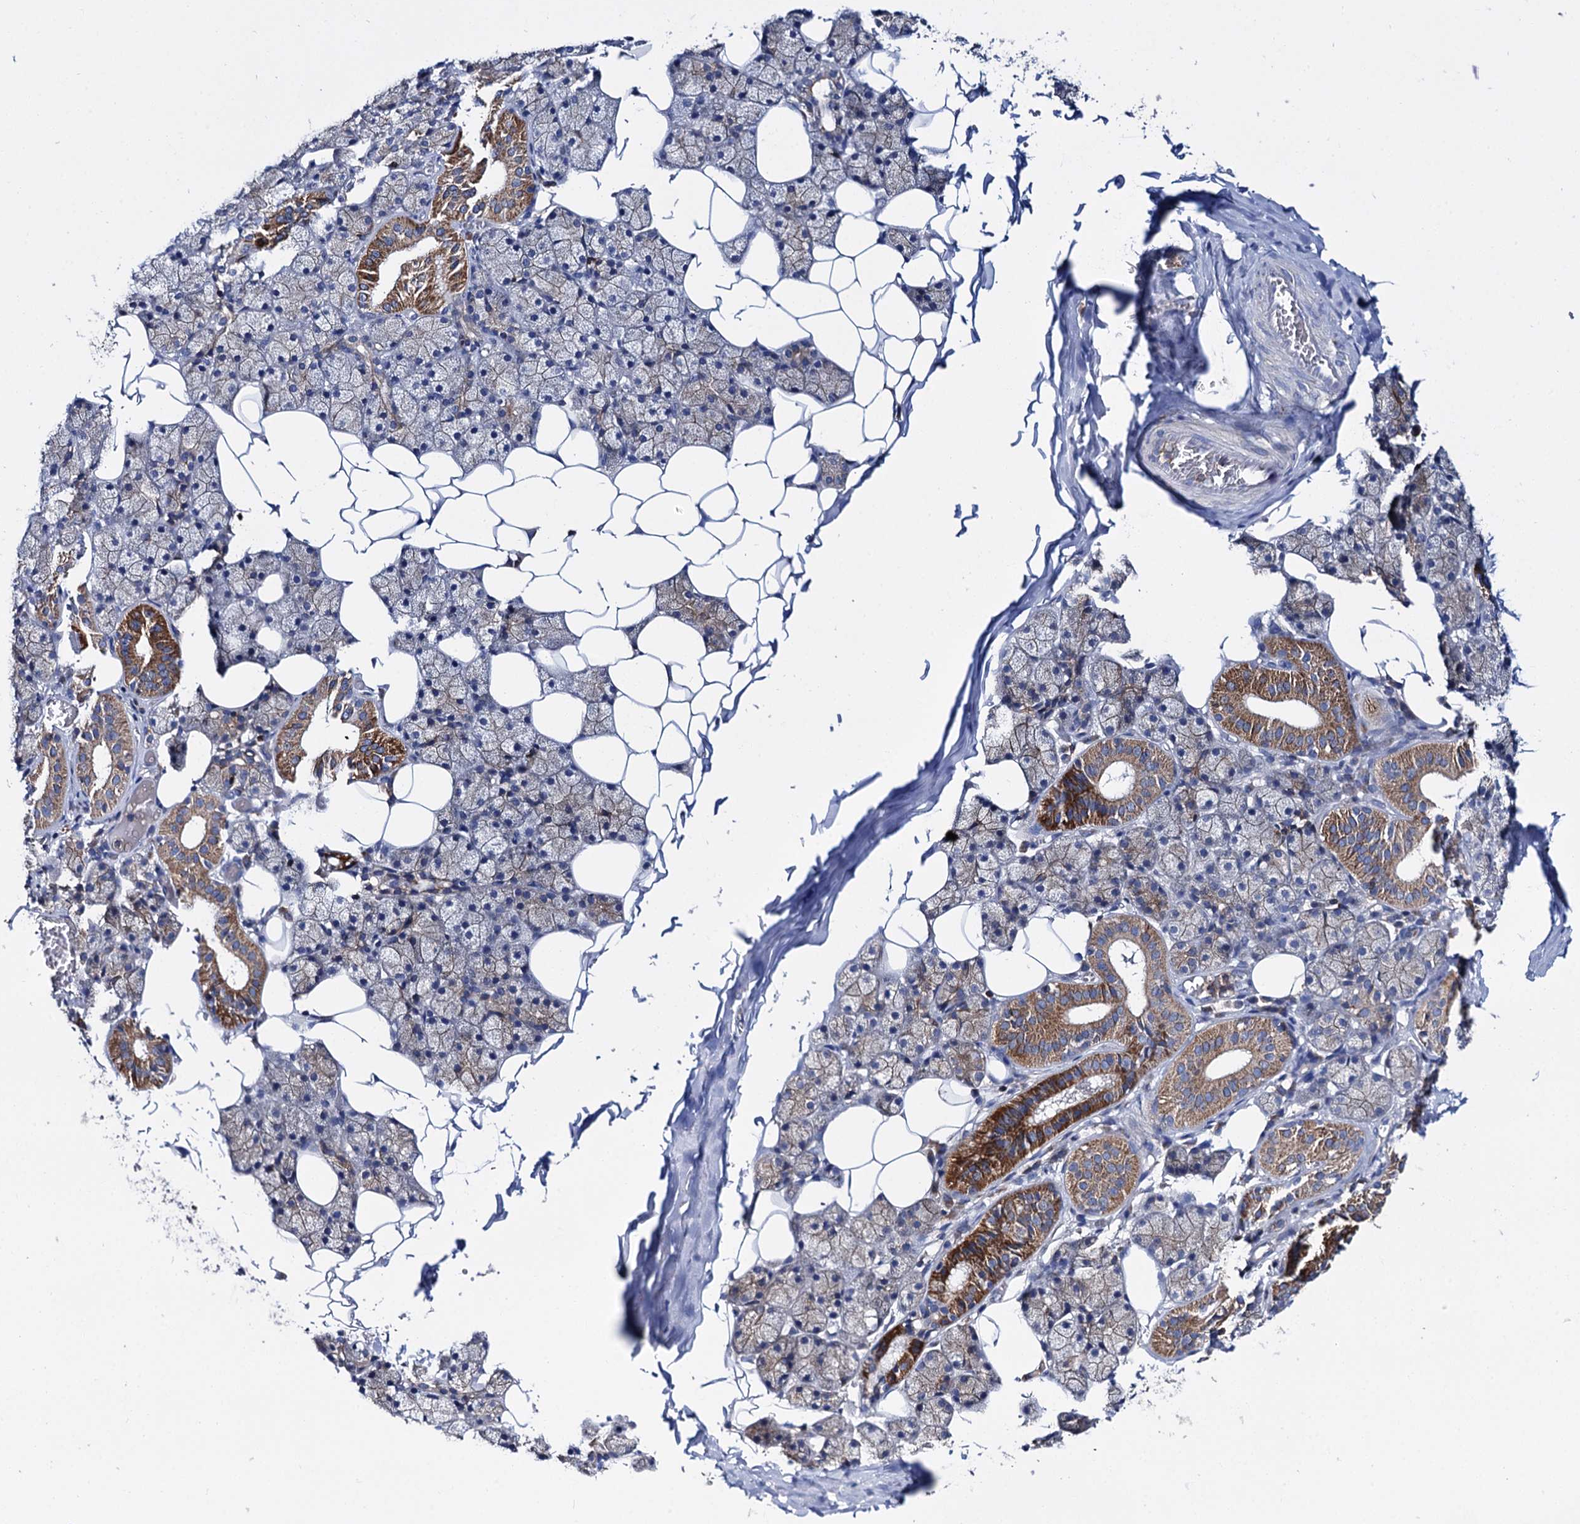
{"staining": {"intensity": "strong", "quantity": "25%-75%", "location": "cytoplasmic/membranous"}, "tissue": "salivary gland", "cell_type": "Glandular cells", "image_type": "normal", "snomed": [{"axis": "morphology", "description": "Normal tissue, NOS"}, {"axis": "topography", "description": "Salivary gland"}], "caption": "Immunohistochemistry image of normal human salivary gland stained for a protein (brown), which reveals high levels of strong cytoplasmic/membranous expression in about 25%-75% of glandular cells.", "gene": "UBASH3B", "patient": {"sex": "female", "age": 33}}